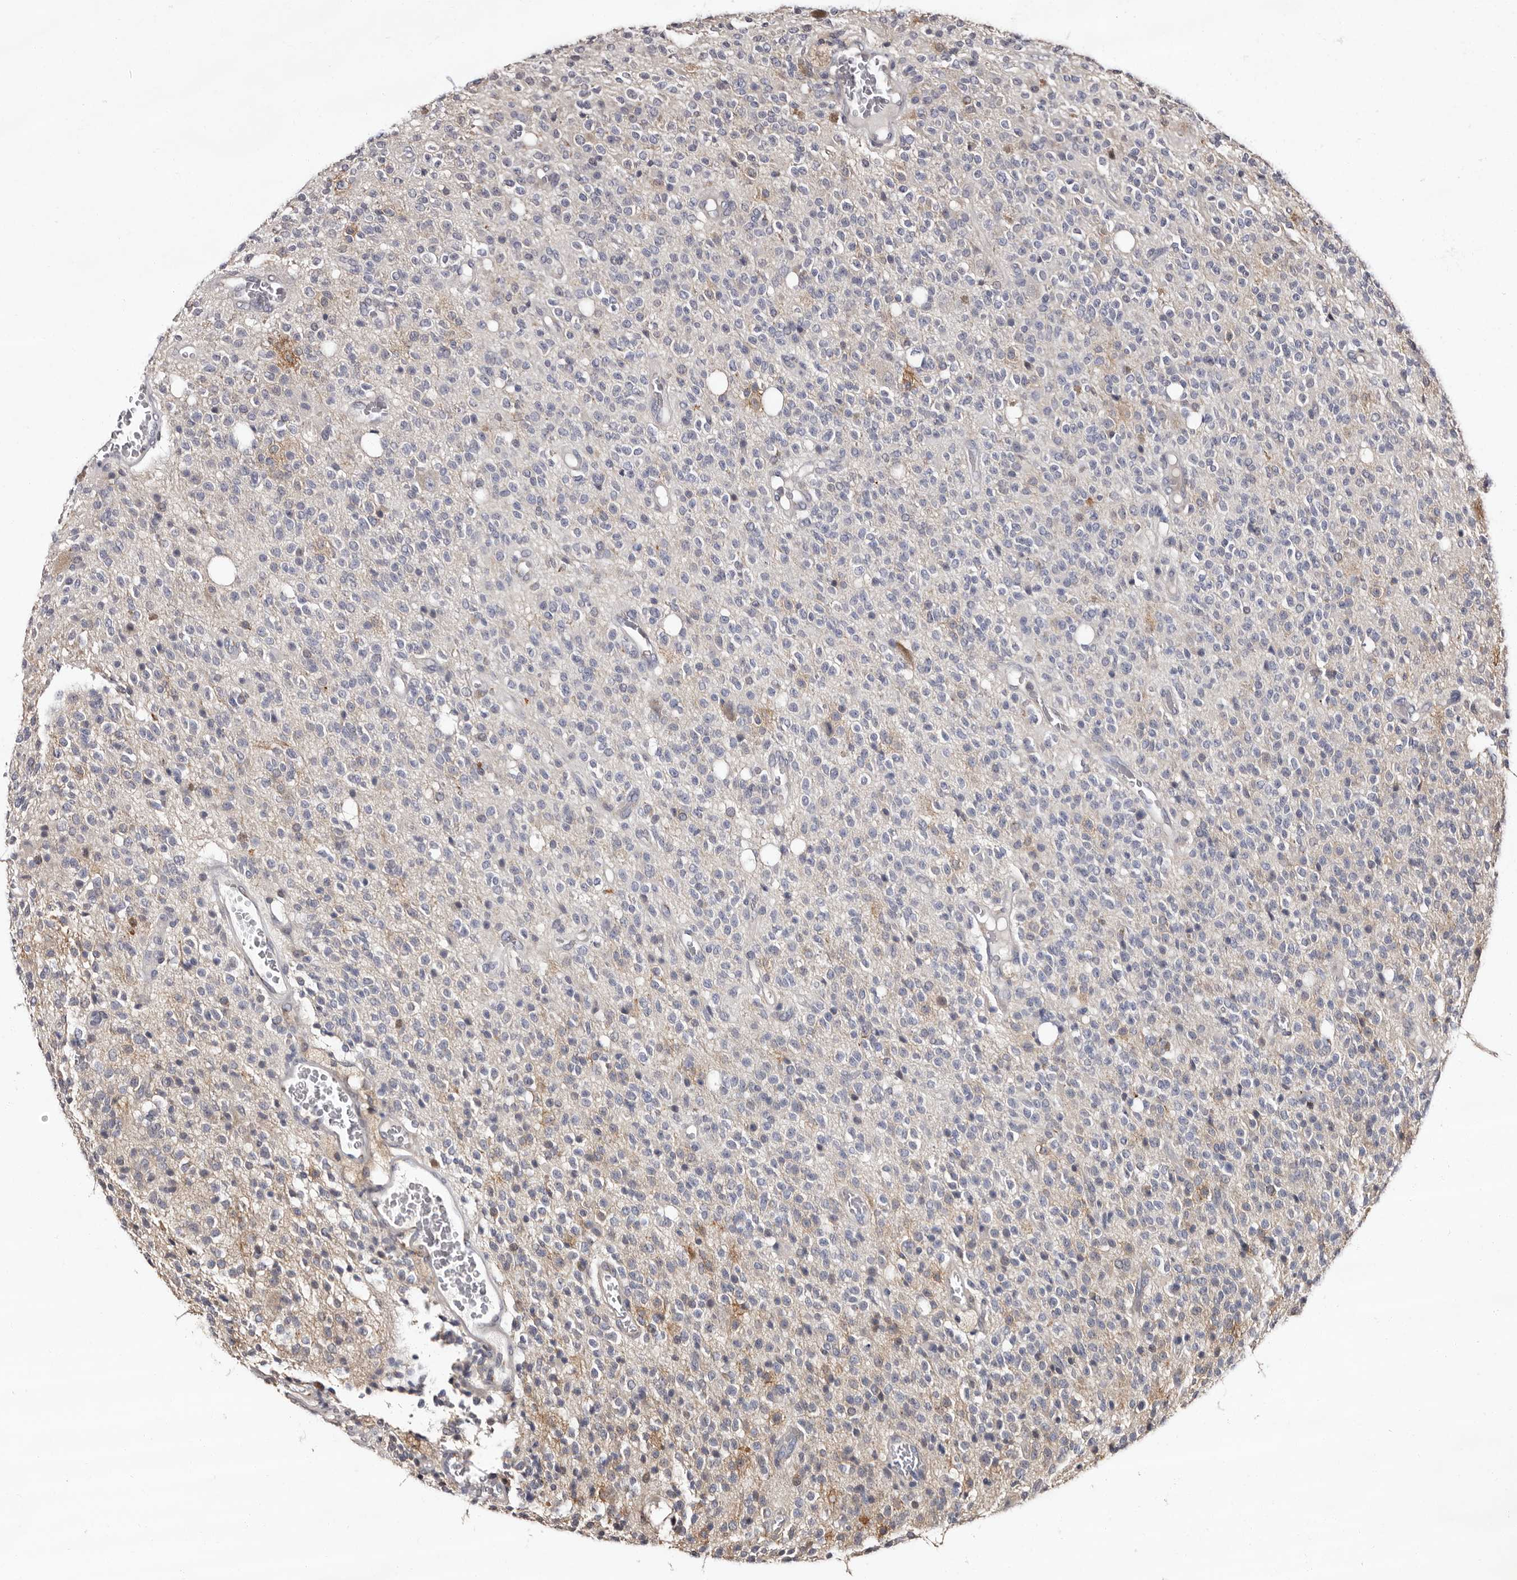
{"staining": {"intensity": "weak", "quantity": "<25%", "location": "cytoplasmic/membranous"}, "tissue": "glioma", "cell_type": "Tumor cells", "image_type": "cancer", "snomed": [{"axis": "morphology", "description": "Glioma, malignant, High grade"}, {"axis": "topography", "description": "Brain"}], "caption": "Histopathology image shows no significant protein staining in tumor cells of high-grade glioma (malignant).", "gene": "FAM91A1", "patient": {"sex": "male", "age": 34}}